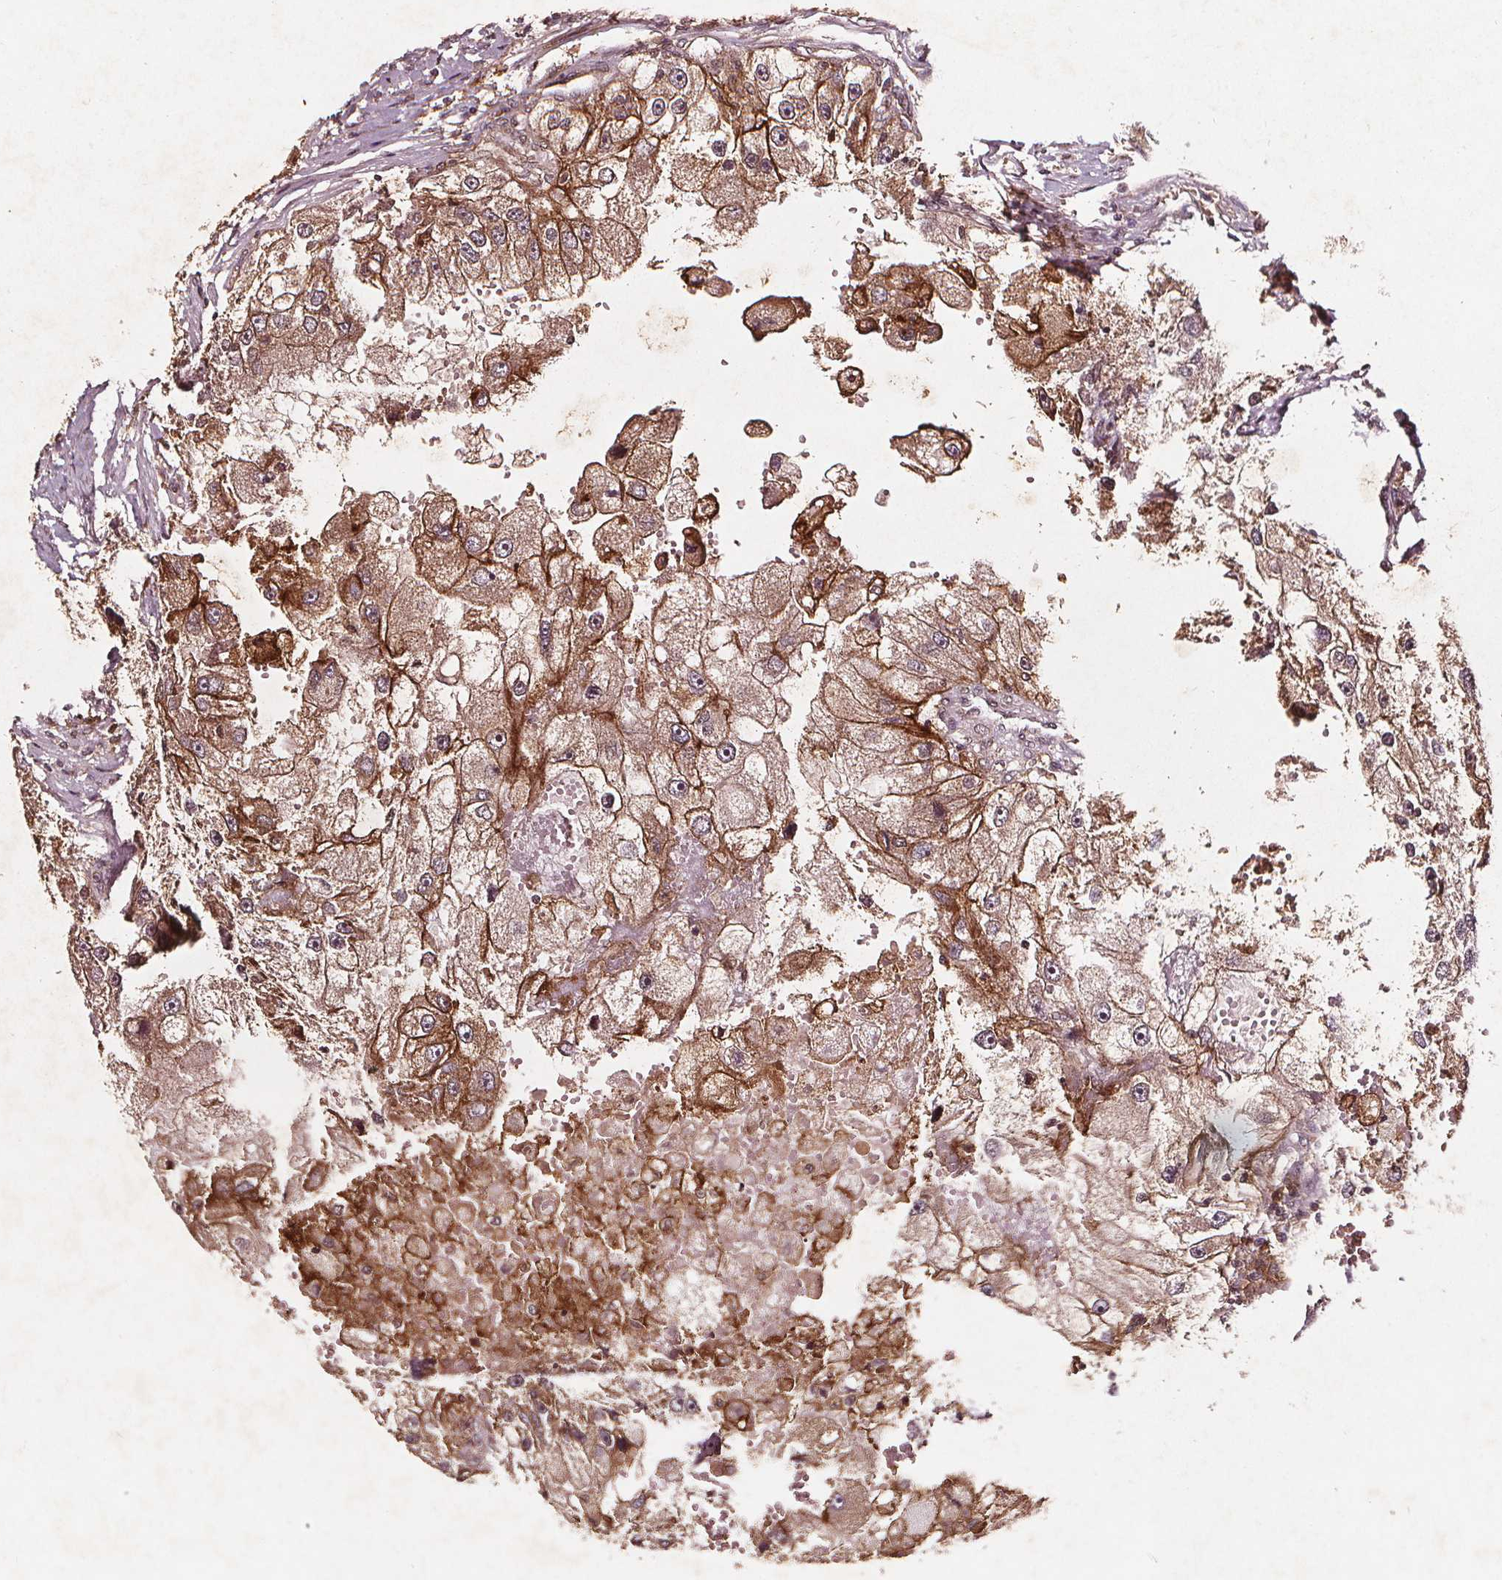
{"staining": {"intensity": "moderate", "quantity": ">75%", "location": "cytoplasmic/membranous"}, "tissue": "renal cancer", "cell_type": "Tumor cells", "image_type": "cancer", "snomed": [{"axis": "morphology", "description": "Adenocarcinoma, NOS"}, {"axis": "topography", "description": "Kidney"}], "caption": "IHC of renal cancer displays medium levels of moderate cytoplasmic/membranous staining in about >75% of tumor cells.", "gene": "ABCA1", "patient": {"sex": "male", "age": 63}}